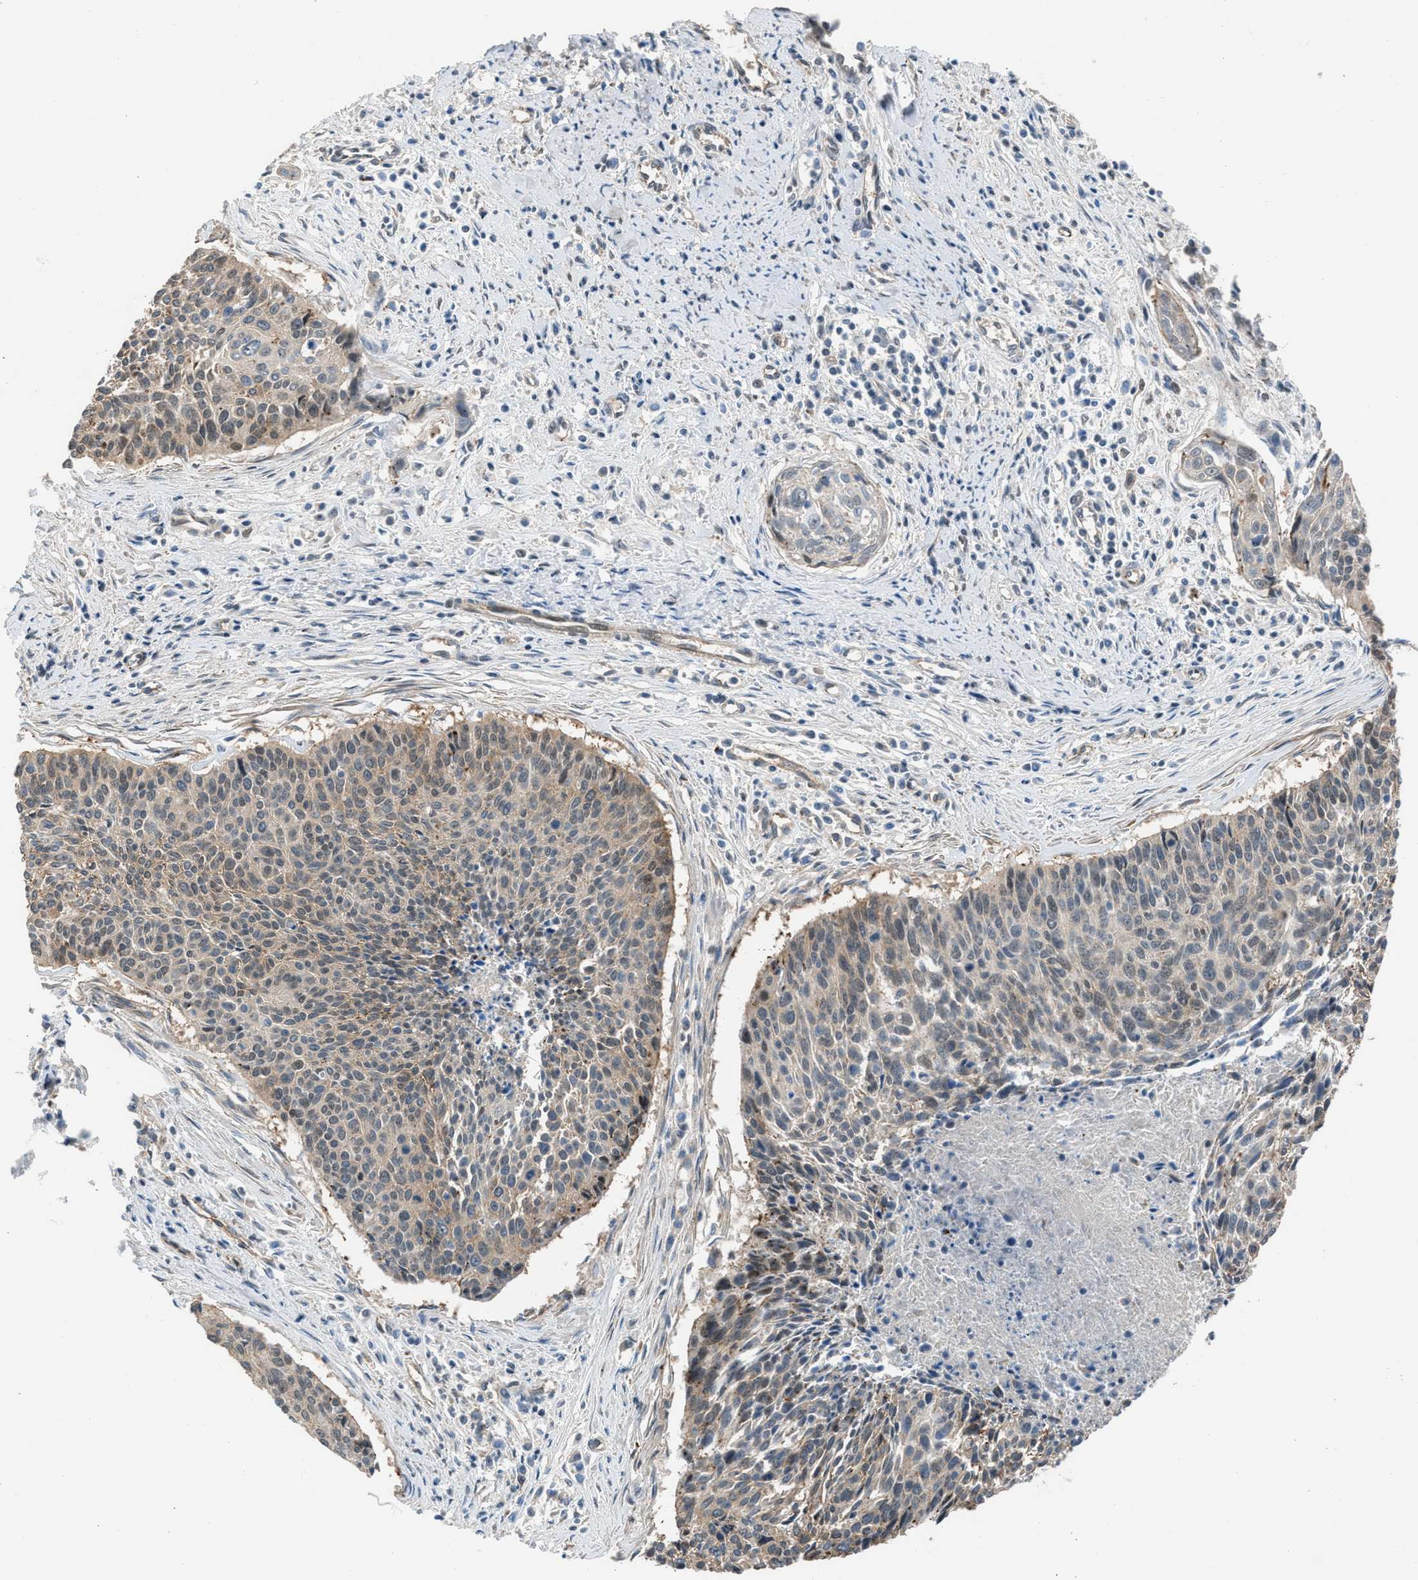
{"staining": {"intensity": "moderate", "quantity": "<25%", "location": "nuclear"}, "tissue": "cervical cancer", "cell_type": "Tumor cells", "image_type": "cancer", "snomed": [{"axis": "morphology", "description": "Squamous cell carcinoma, NOS"}, {"axis": "topography", "description": "Cervix"}], "caption": "This is an image of IHC staining of cervical cancer, which shows moderate expression in the nuclear of tumor cells.", "gene": "CRTC1", "patient": {"sex": "female", "age": 55}}